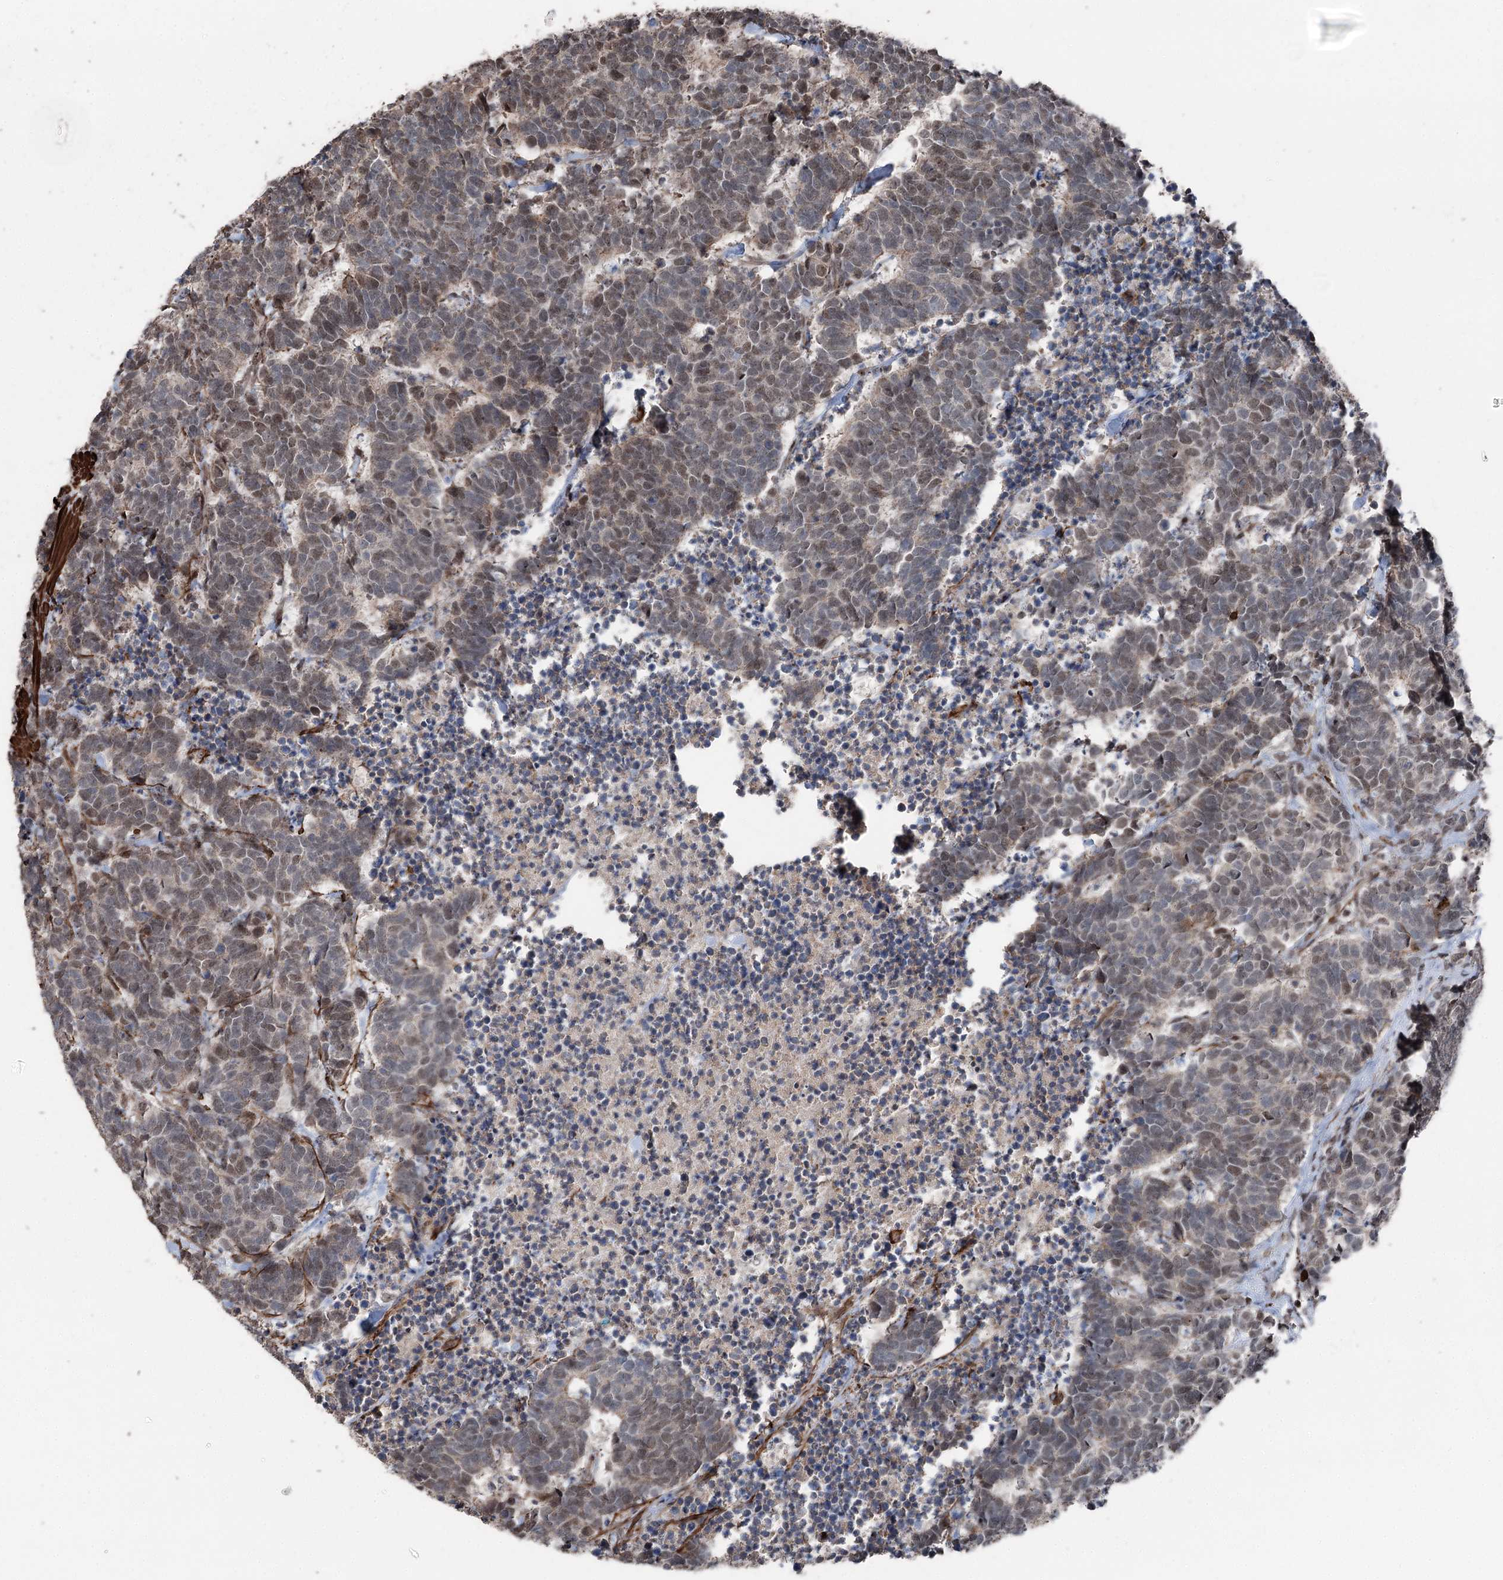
{"staining": {"intensity": "weak", "quantity": "25%-75%", "location": "nuclear"}, "tissue": "carcinoid", "cell_type": "Tumor cells", "image_type": "cancer", "snomed": [{"axis": "morphology", "description": "Carcinoma, NOS"}, {"axis": "morphology", "description": "Carcinoid, malignant, NOS"}, {"axis": "topography", "description": "Urinary bladder"}], "caption": "Brown immunohistochemical staining in carcinoid exhibits weak nuclear positivity in approximately 25%-75% of tumor cells.", "gene": "CCDC82", "patient": {"sex": "male", "age": 57}}